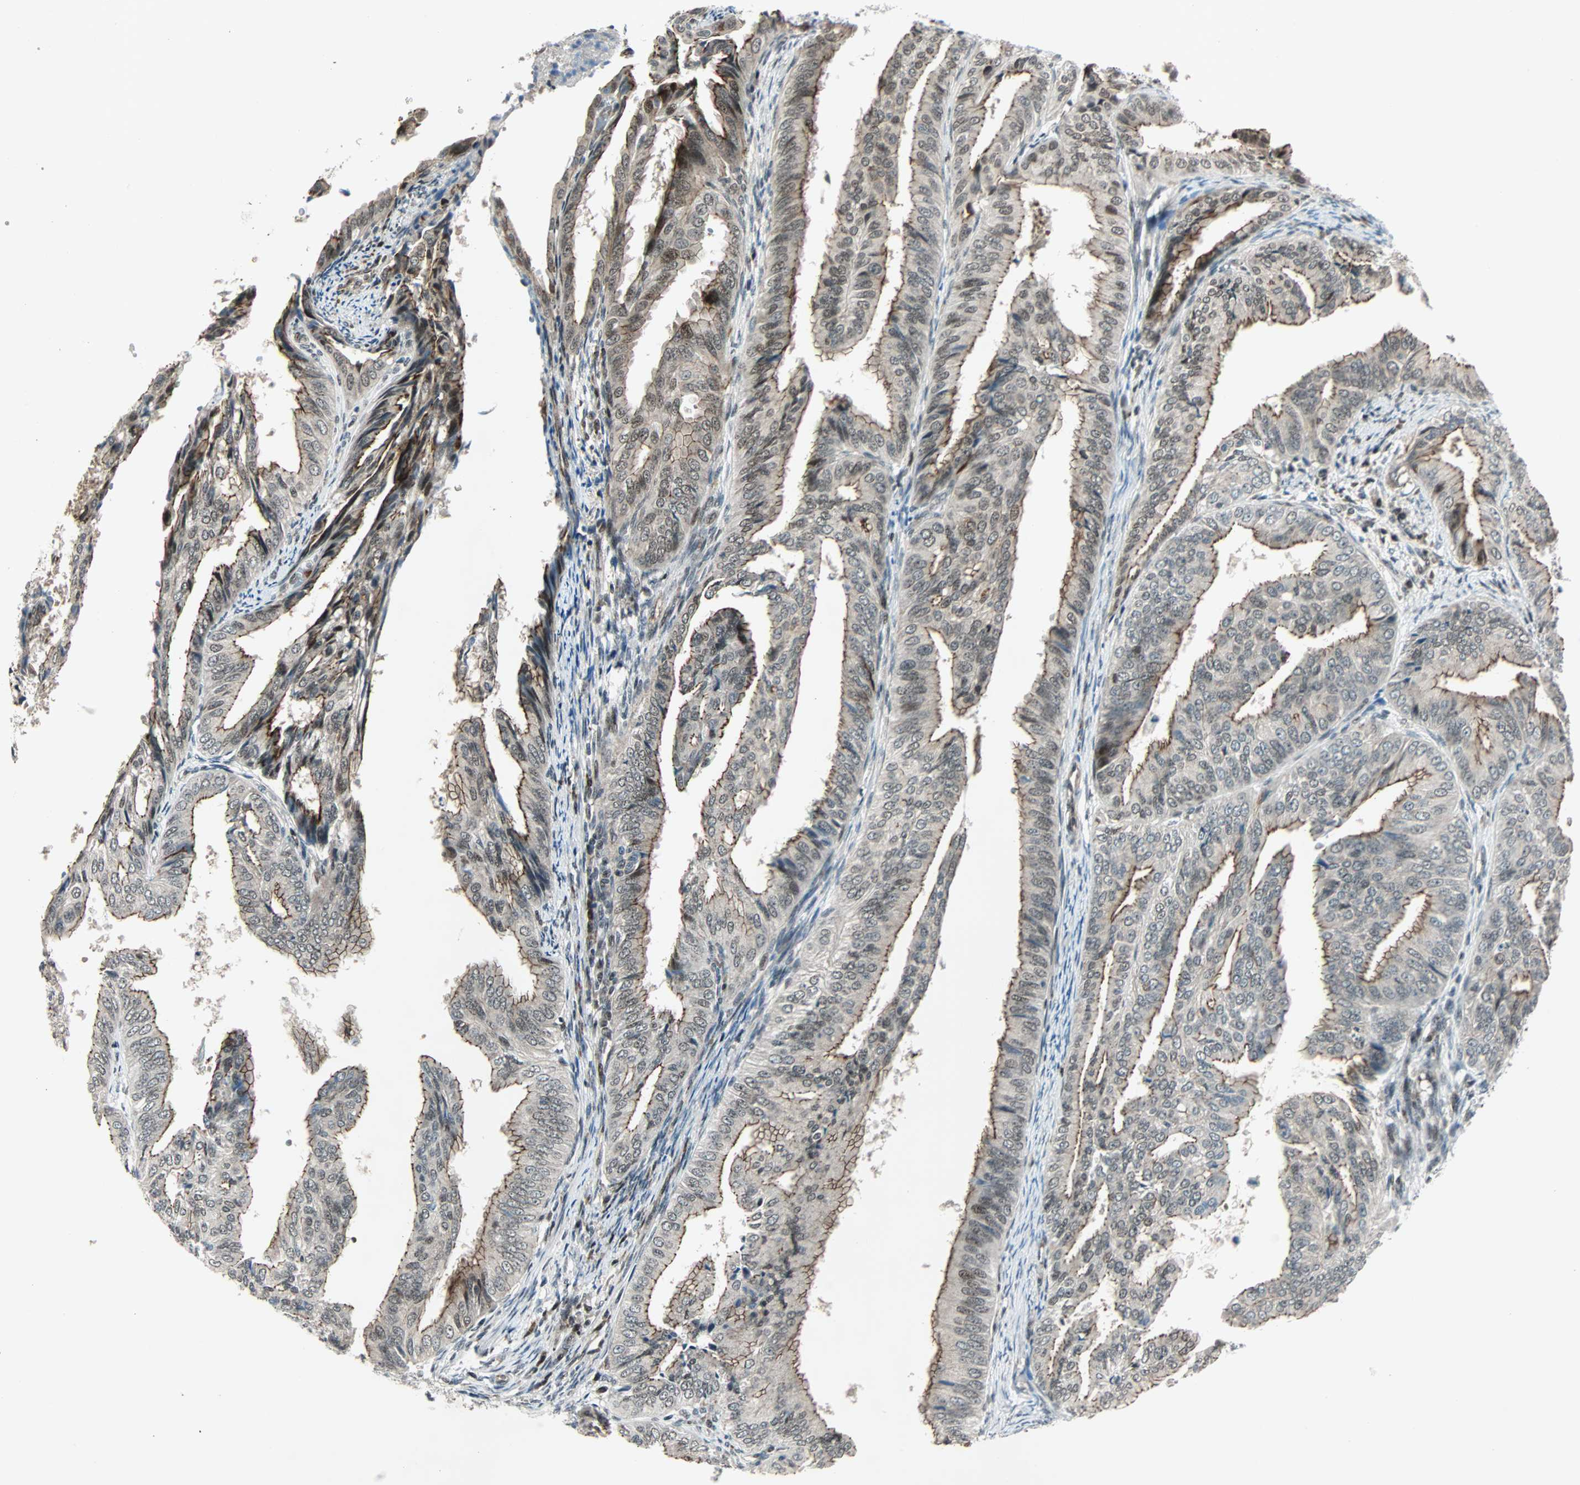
{"staining": {"intensity": "moderate", "quantity": "25%-75%", "location": "cytoplasmic/membranous,nuclear"}, "tissue": "endometrial cancer", "cell_type": "Tumor cells", "image_type": "cancer", "snomed": [{"axis": "morphology", "description": "Adenocarcinoma, NOS"}, {"axis": "topography", "description": "Endometrium"}], "caption": "A medium amount of moderate cytoplasmic/membranous and nuclear positivity is appreciated in approximately 25%-75% of tumor cells in endometrial cancer tissue.", "gene": "CBX4", "patient": {"sex": "female", "age": 58}}